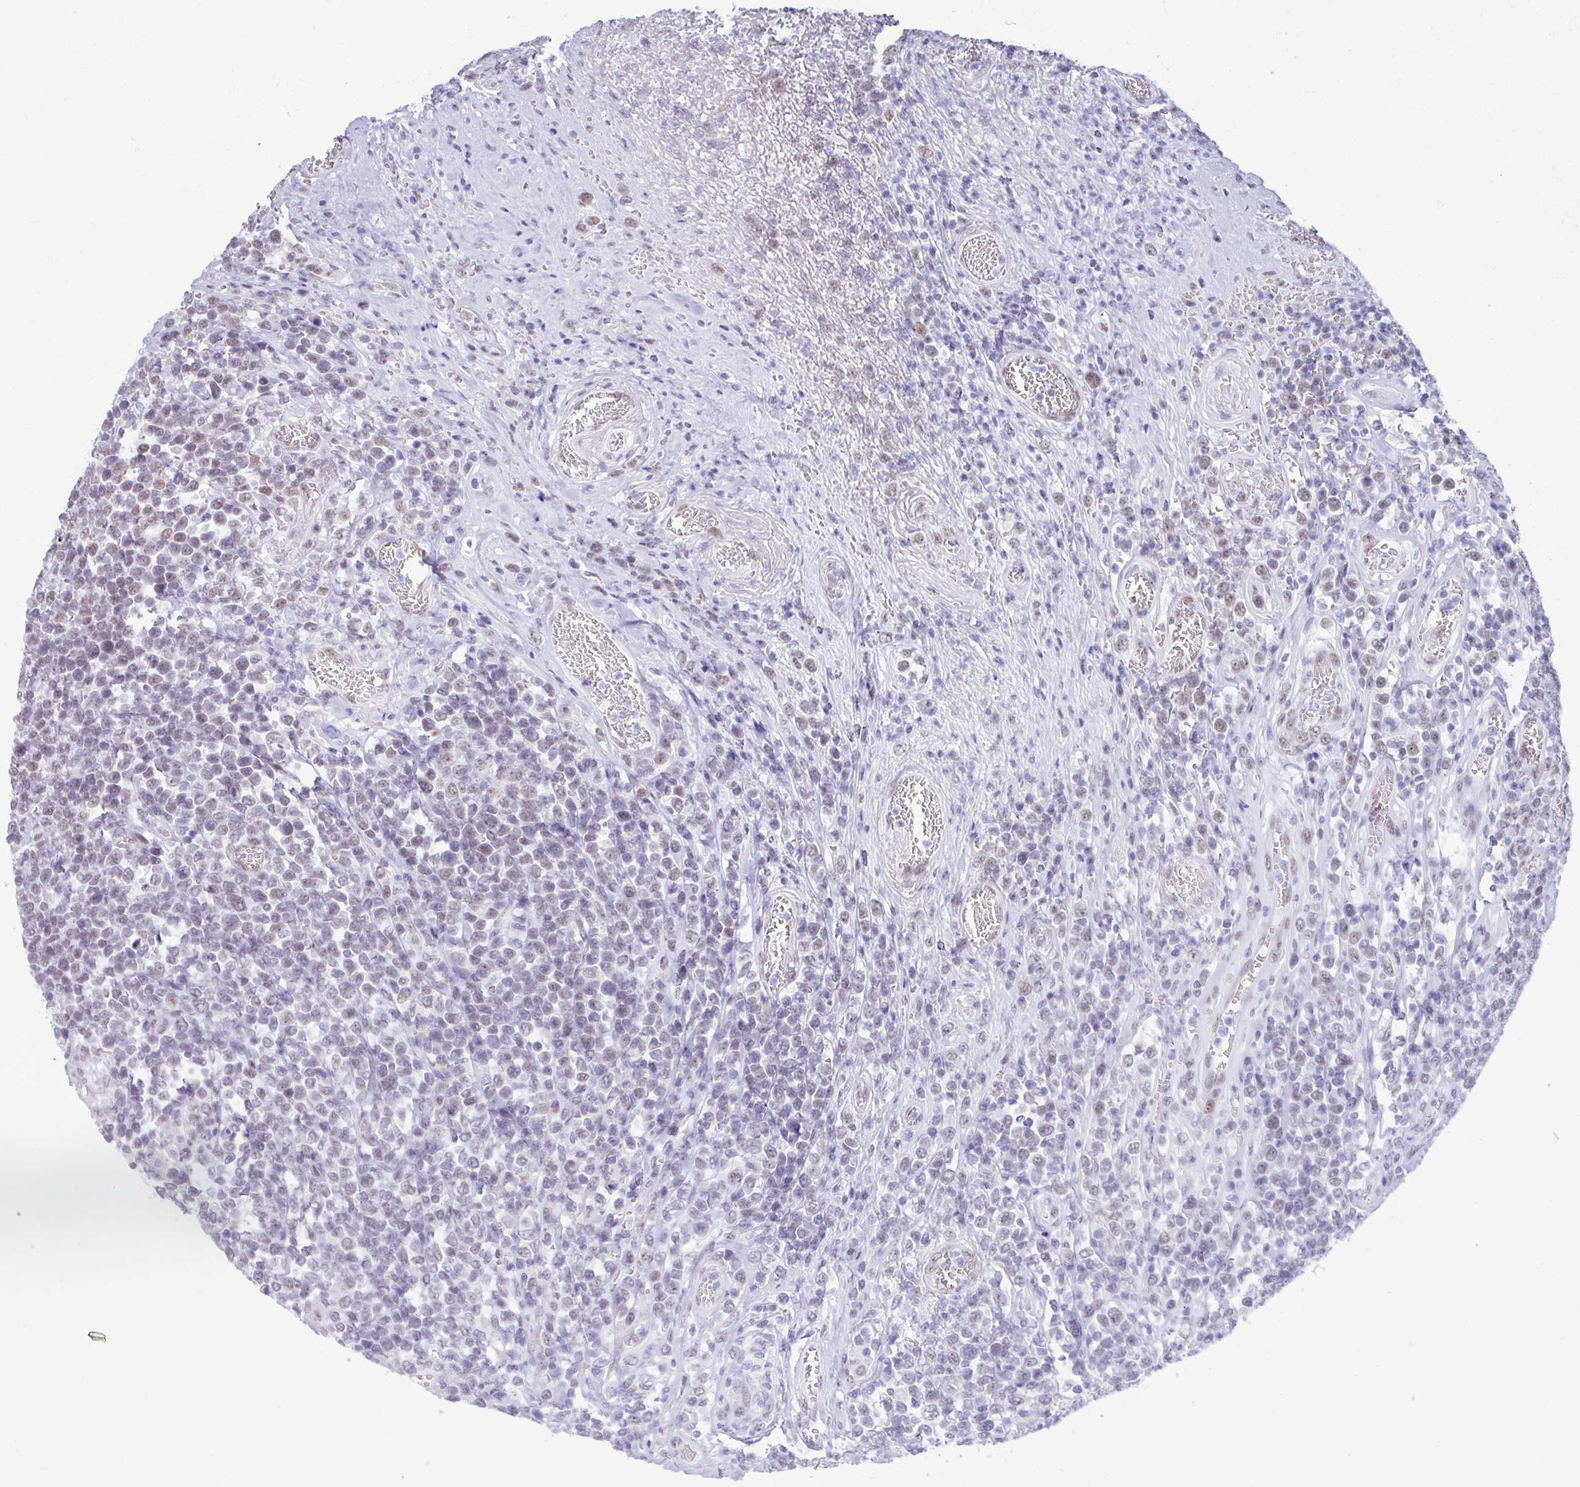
{"staining": {"intensity": "negative", "quantity": "none", "location": "none"}, "tissue": "lymphoma", "cell_type": "Tumor cells", "image_type": "cancer", "snomed": [{"axis": "morphology", "description": "Malignant lymphoma, non-Hodgkin's type, High grade"}, {"axis": "topography", "description": "Soft tissue"}], "caption": "The micrograph shows no significant staining in tumor cells of high-grade malignant lymphoma, non-Hodgkin's type.", "gene": "PUF60", "patient": {"sex": "female", "age": 56}}